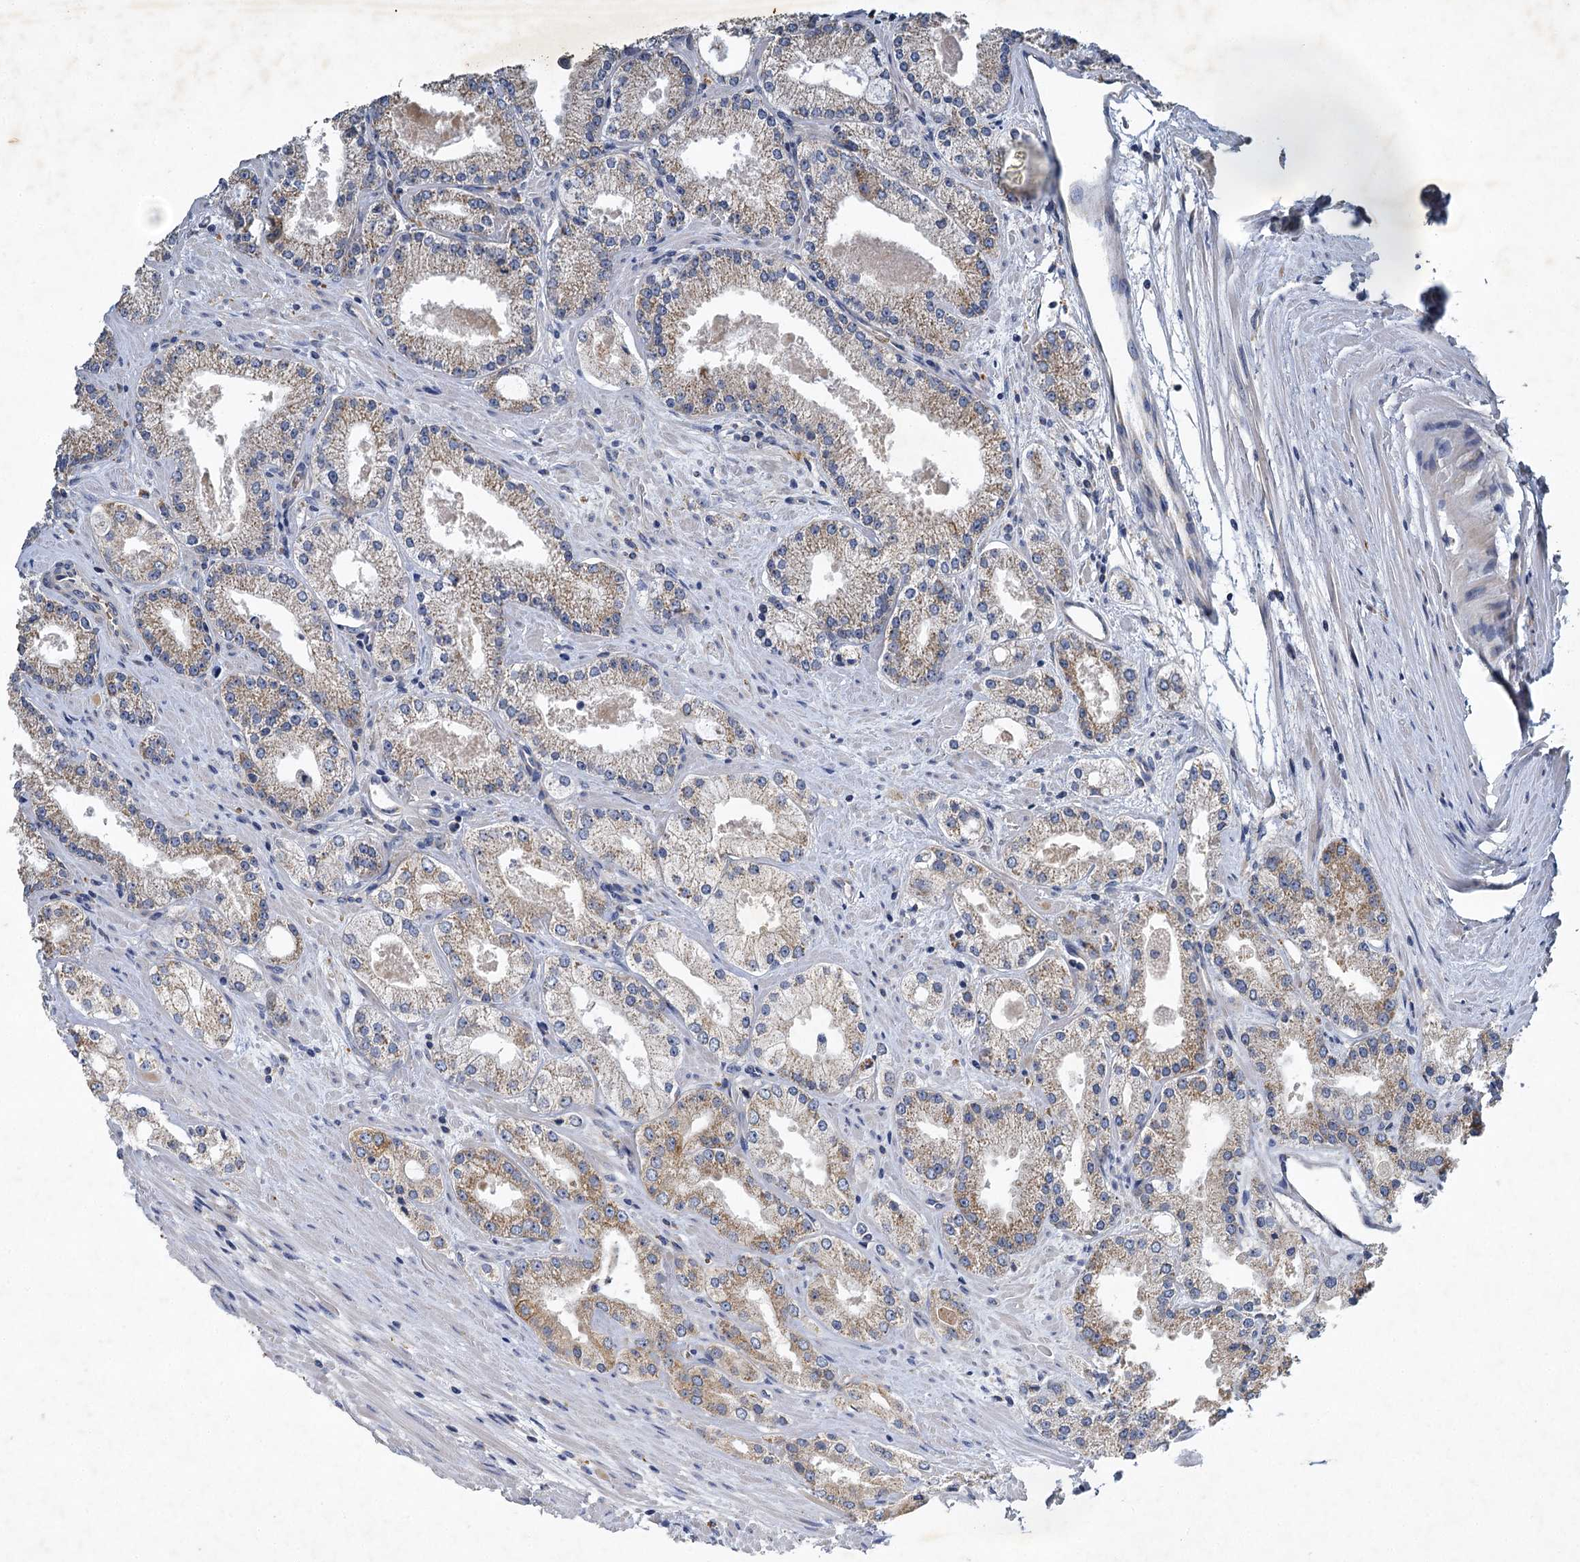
{"staining": {"intensity": "weak", "quantity": ">75%", "location": "cytoplasmic/membranous"}, "tissue": "prostate cancer", "cell_type": "Tumor cells", "image_type": "cancer", "snomed": [{"axis": "morphology", "description": "Adenocarcinoma, Low grade"}, {"axis": "topography", "description": "Prostate"}], "caption": "An immunohistochemistry image of neoplastic tissue is shown. Protein staining in brown highlights weak cytoplasmic/membranous positivity in prostate cancer (low-grade adenocarcinoma) within tumor cells.", "gene": "BCS1L", "patient": {"sex": "male", "age": 69}}